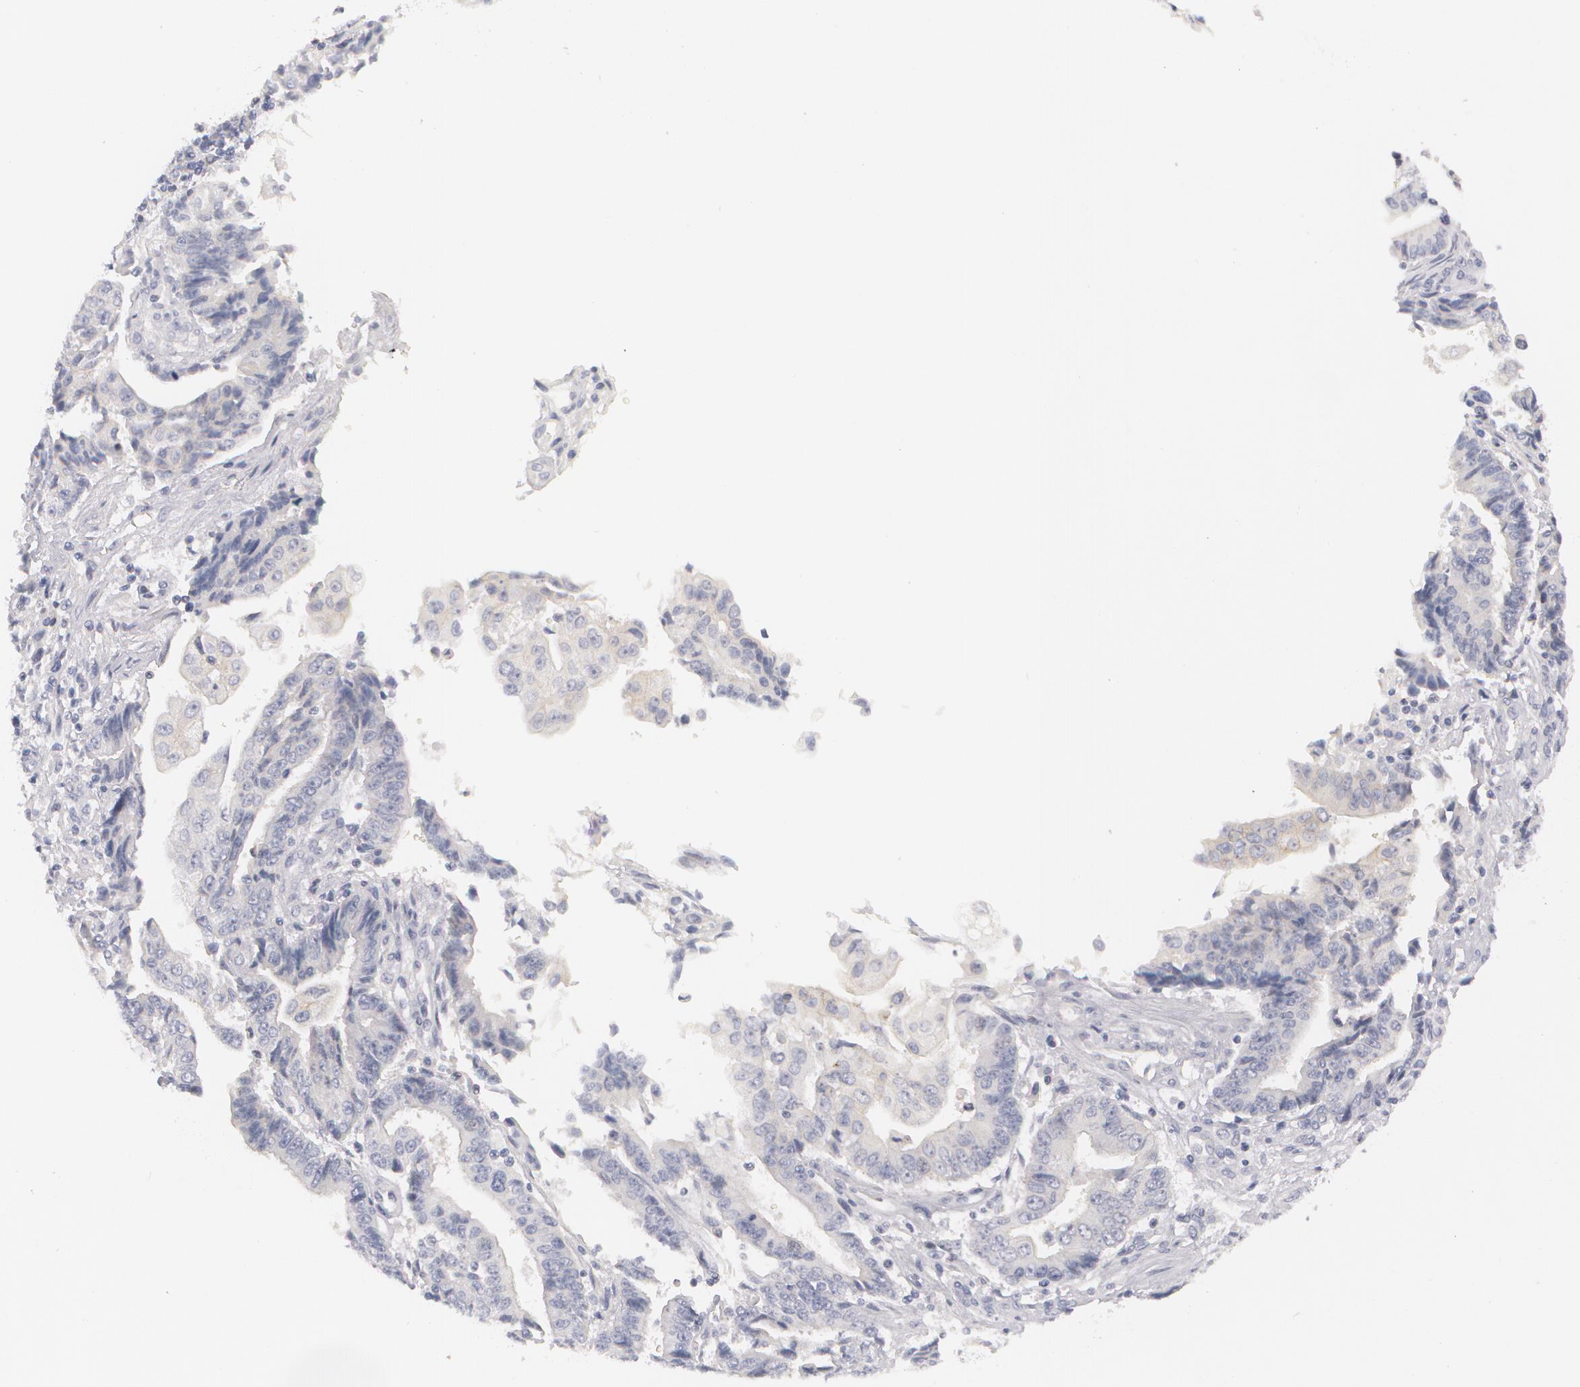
{"staining": {"intensity": "negative", "quantity": "none", "location": "none"}, "tissue": "endometrial cancer", "cell_type": "Tumor cells", "image_type": "cancer", "snomed": [{"axis": "morphology", "description": "Adenocarcinoma, NOS"}, {"axis": "topography", "description": "Endometrium"}], "caption": "Immunohistochemistry (IHC) of endometrial adenocarcinoma demonstrates no positivity in tumor cells.", "gene": "FAM181A", "patient": {"sex": "female", "age": 75}}